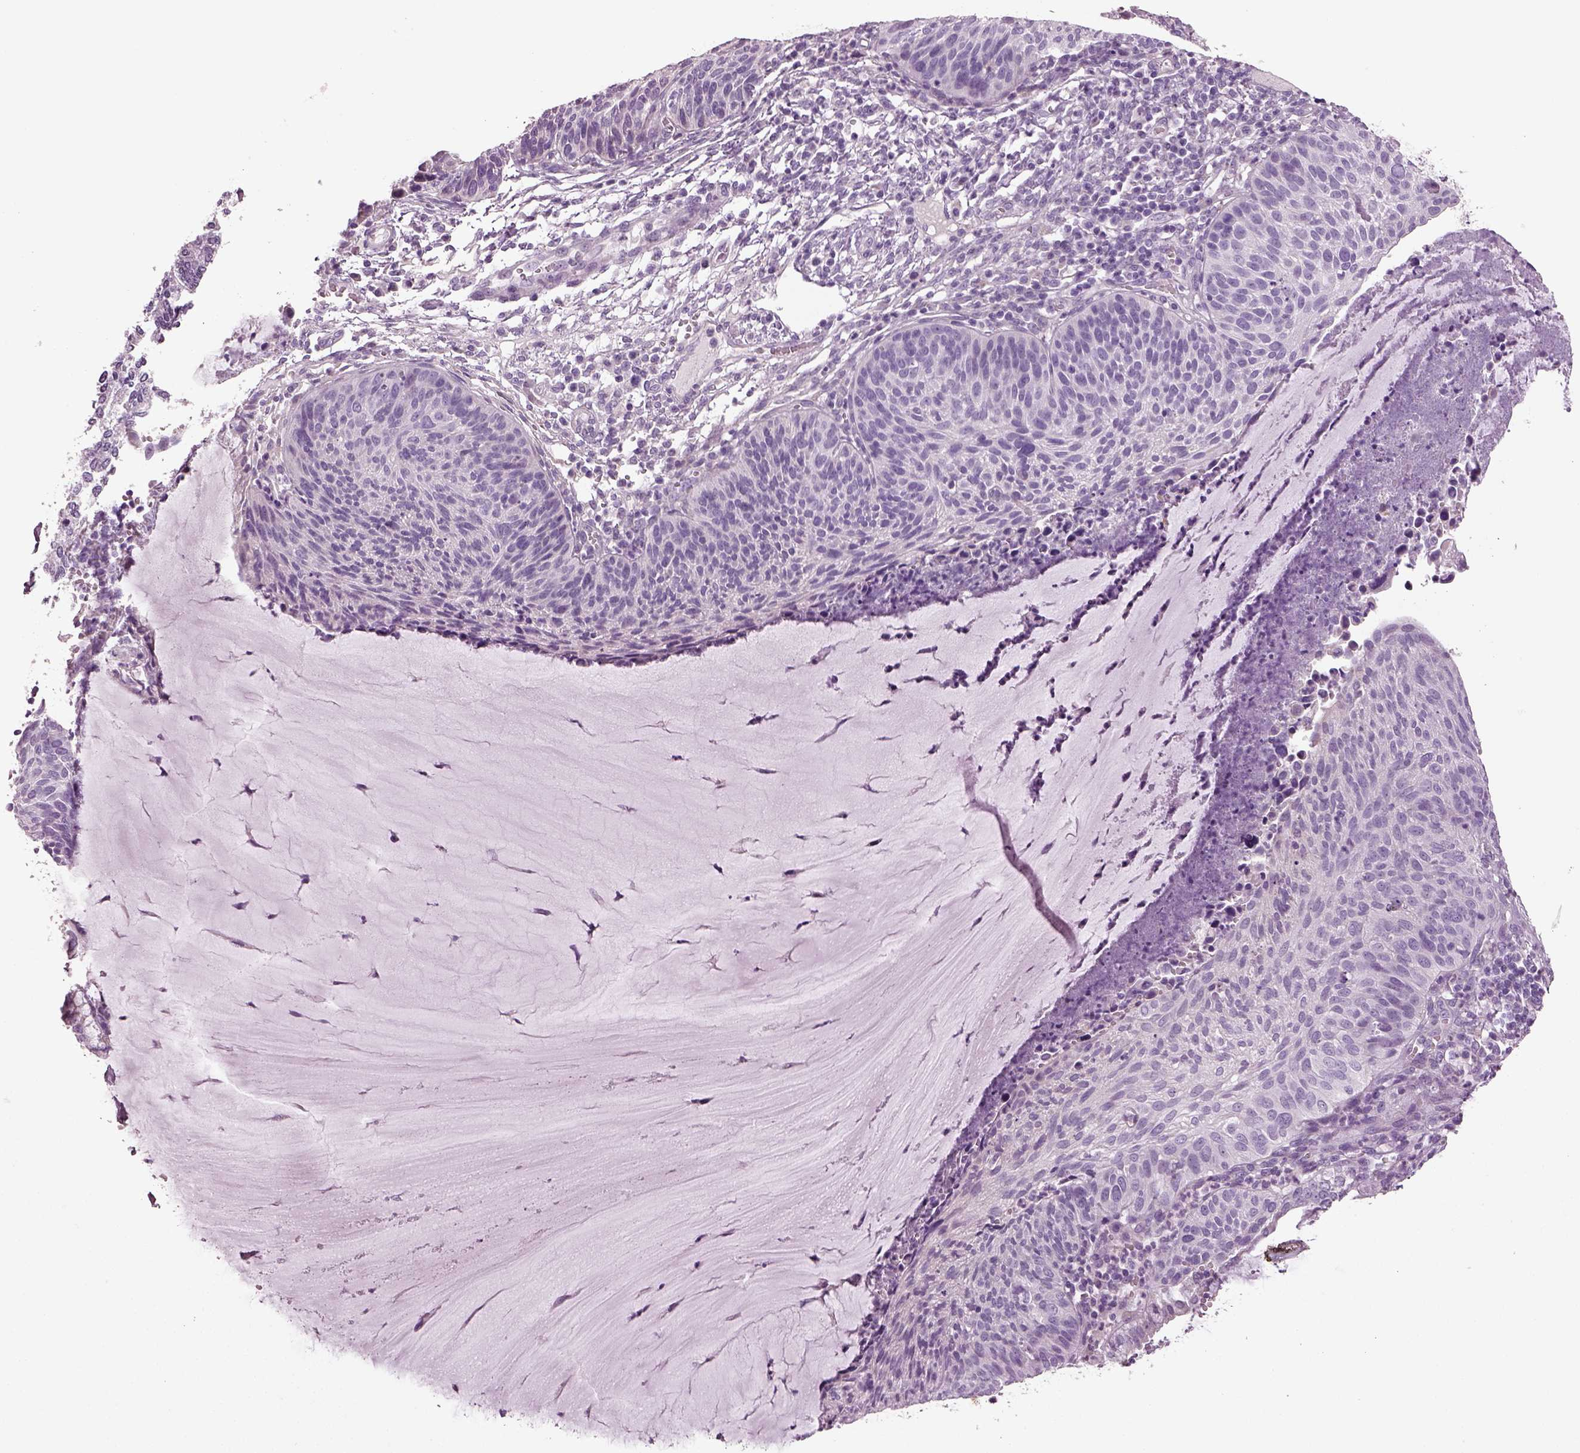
{"staining": {"intensity": "negative", "quantity": "none", "location": "none"}, "tissue": "cervical cancer", "cell_type": "Tumor cells", "image_type": "cancer", "snomed": [{"axis": "morphology", "description": "Squamous cell carcinoma, NOS"}, {"axis": "topography", "description": "Cervix"}], "caption": "Immunohistochemistry histopathology image of neoplastic tissue: squamous cell carcinoma (cervical) stained with DAB exhibits no significant protein expression in tumor cells.", "gene": "GUCA1A", "patient": {"sex": "female", "age": 36}}